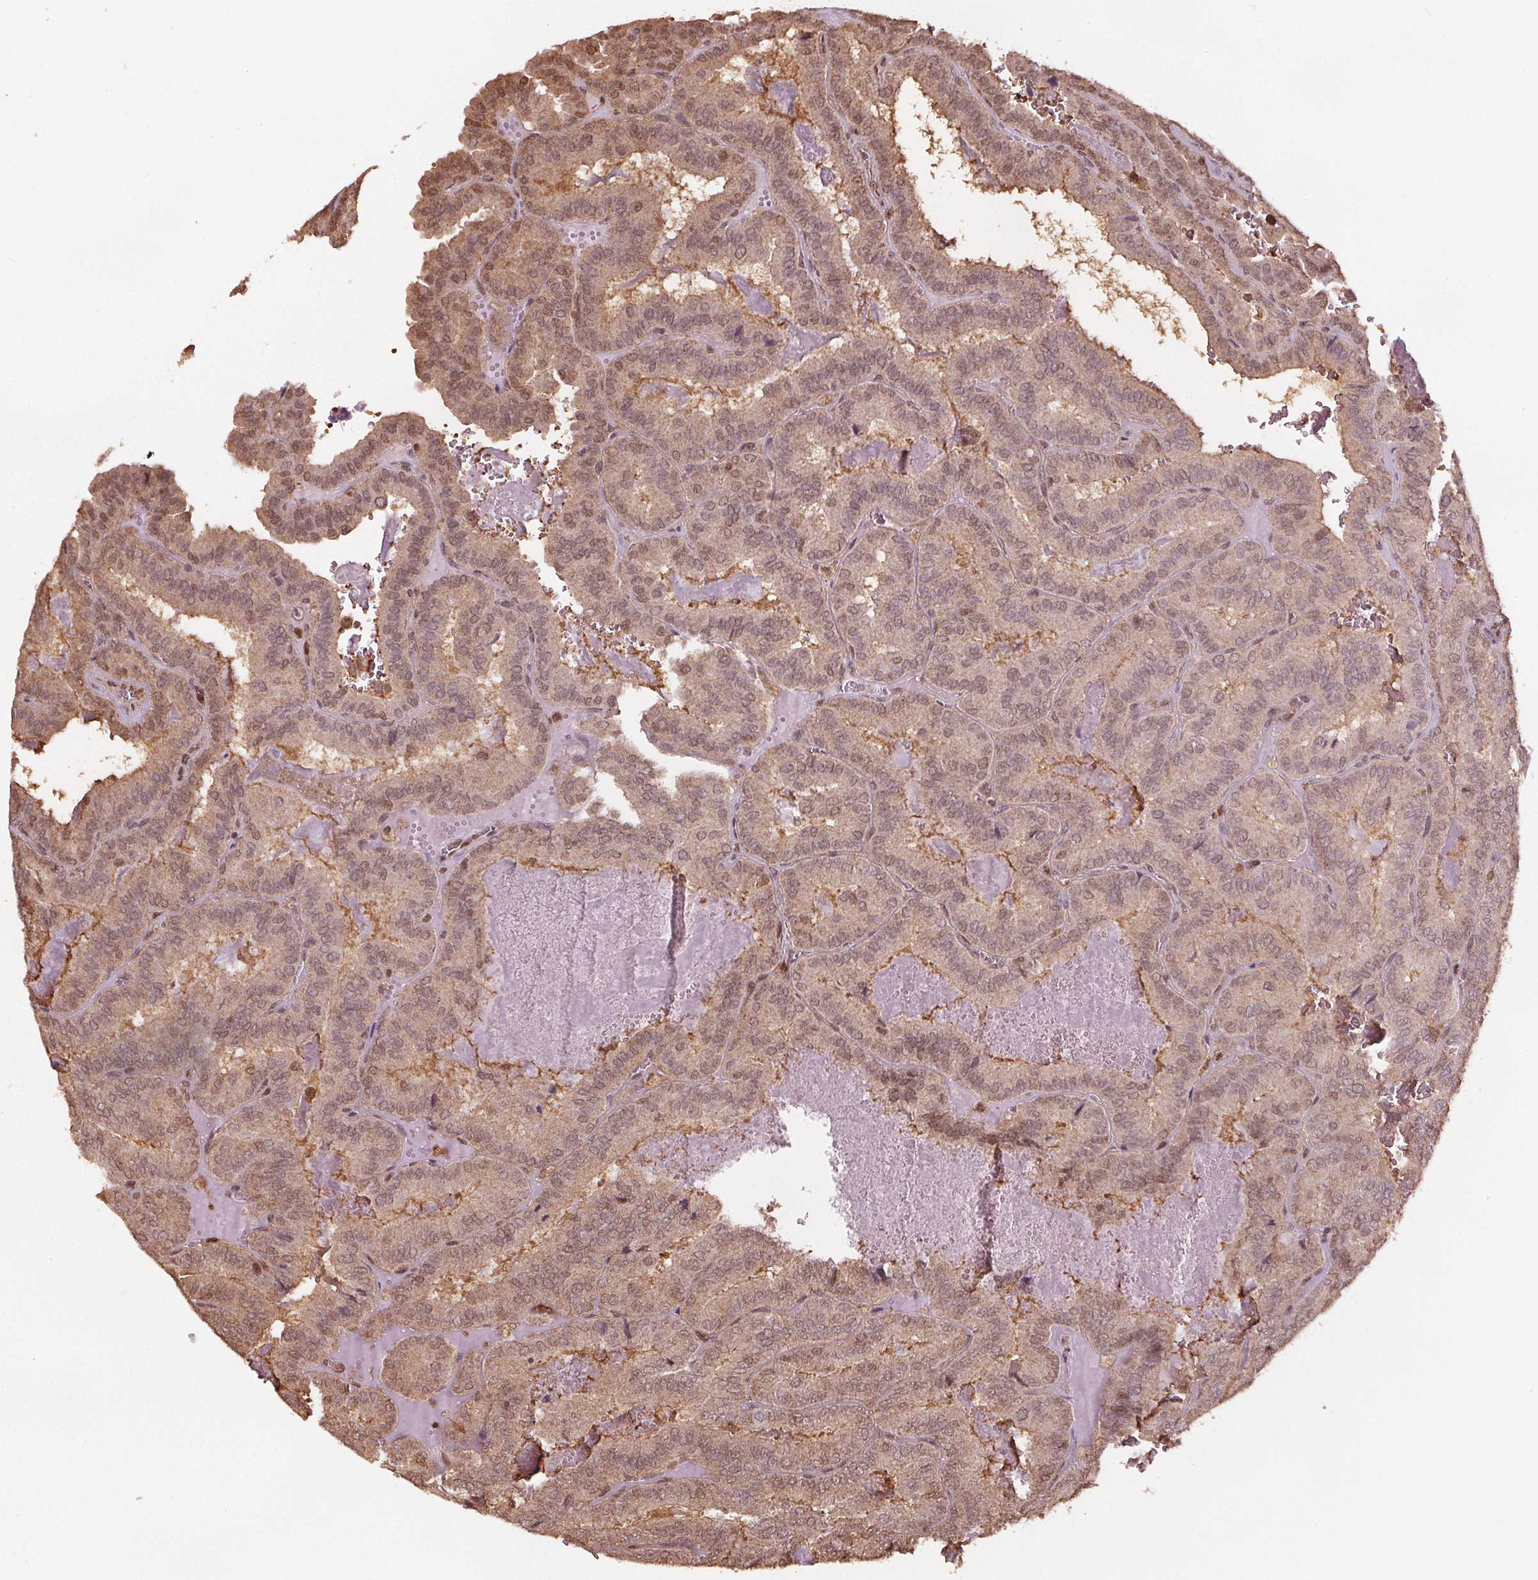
{"staining": {"intensity": "weak", "quantity": ">75%", "location": "cytoplasmic/membranous,nuclear"}, "tissue": "thyroid cancer", "cell_type": "Tumor cells", "image_type": "cancer", "snomed": [{"axis": "morphology", "description": "Papillary adenocarcinoma, NOS"}, {"axis": "topography", "description": "Thyroid gland"}], "caption": "This histopathology image exhibits immunohistochemistry staining of thyroid cancer (papillary adenocarcinoma), with low weak cytoplasmic/membranous and nuclear expression in approximately >75% of tumor cells.", "gene": "ENO1", "patient": {"sex": "female", "age": 75}}